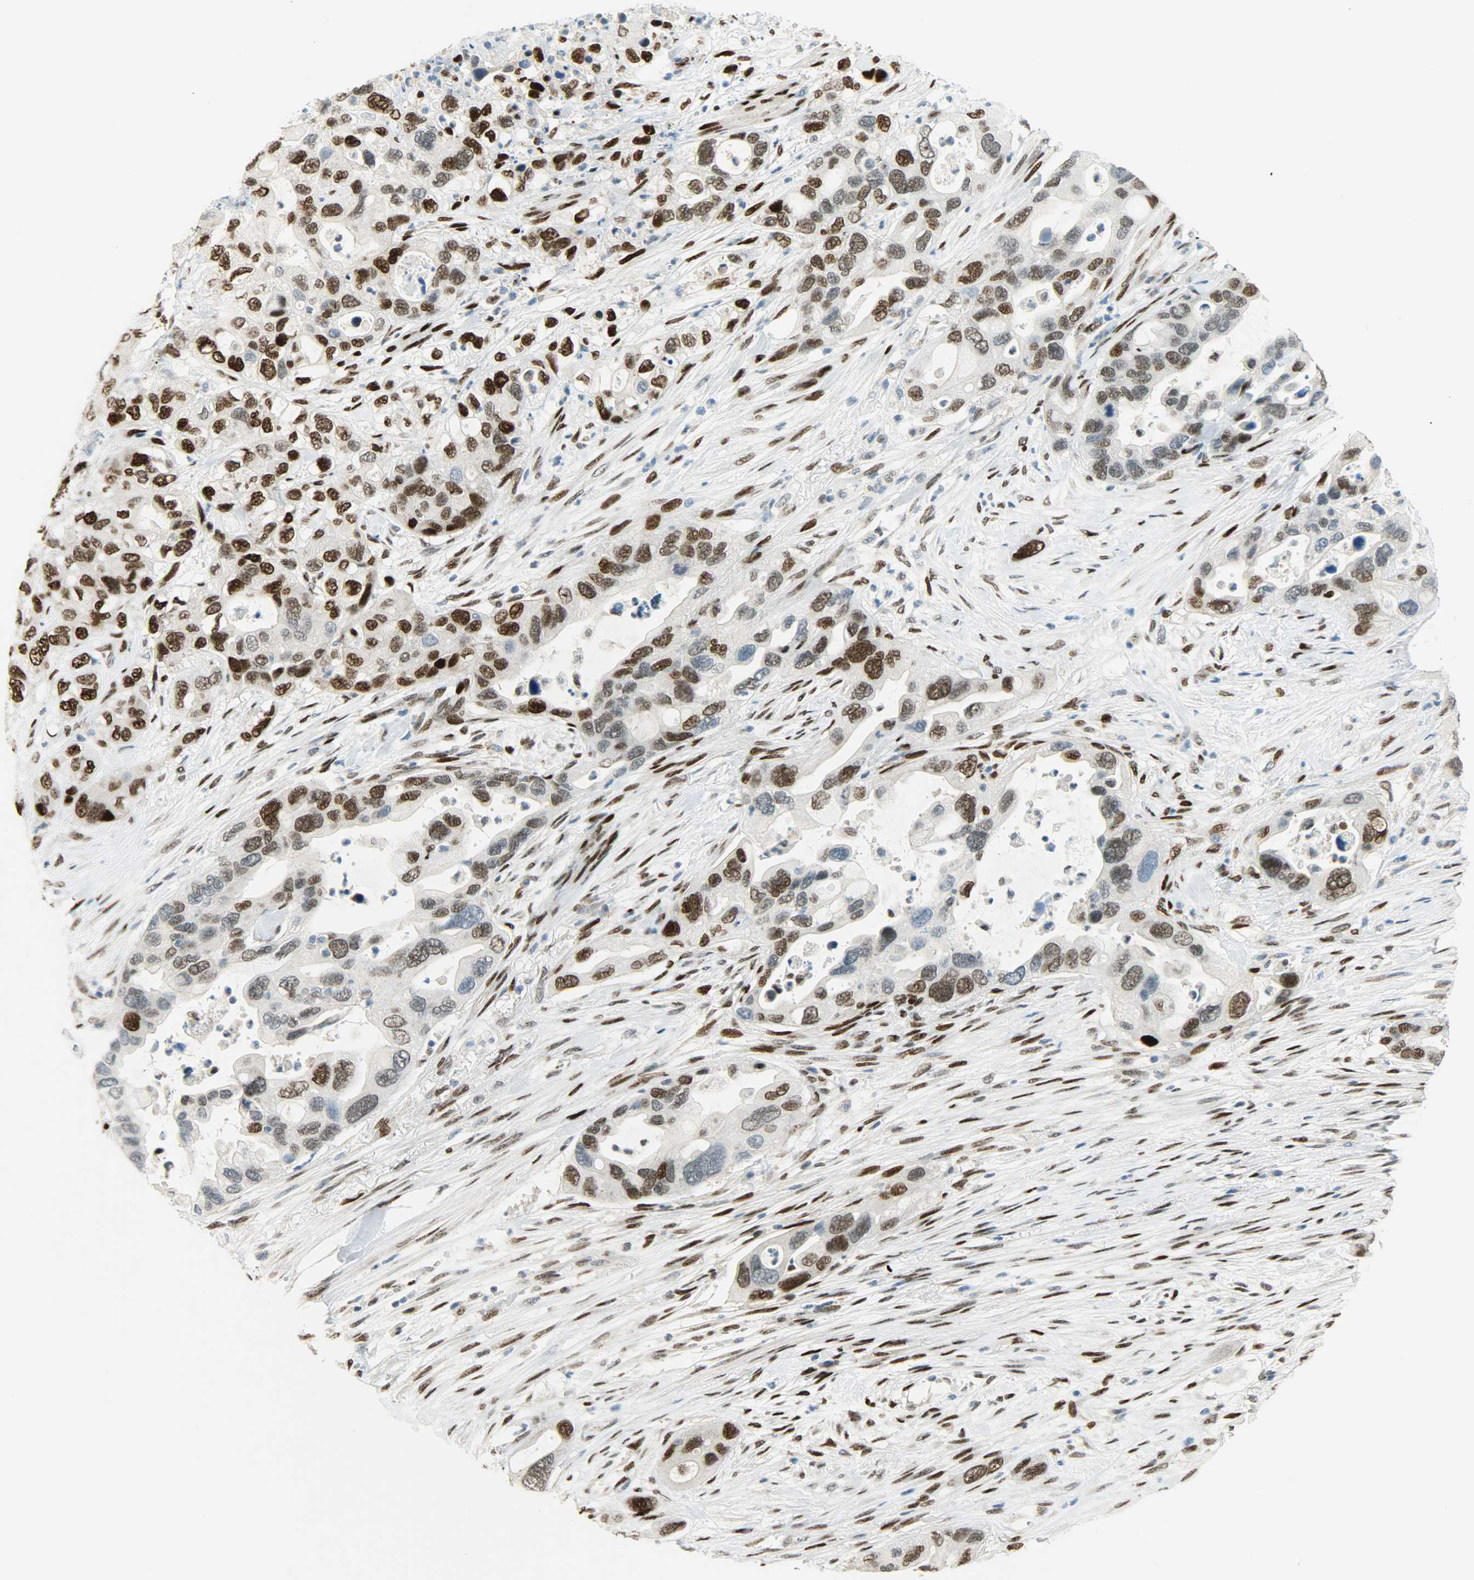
{"staining": {"intensity": "moderate", "quantity": "25%-75%", "location": "nuclear"}, "tissue": "pancreatic cancer", "cell_type": "Tumor cells", "image_type": "cancer", "snomed": [{"axis": "morphology", "description": "Adenocarcinoma, NOS"}, {"axis": "topography", "description": "Pancreas"}], "caption": "Immunohistochemical staining of adenocarcinoma (pancreatic) demonstrates medium levels of moderate nuclear positivity in about 25%-75% of tumor cells. (DAB IHC, brown staining for protein, blue staining for nuclei).", "gene": "JUNB", "patient": {"sex": "female", "age": 71}}